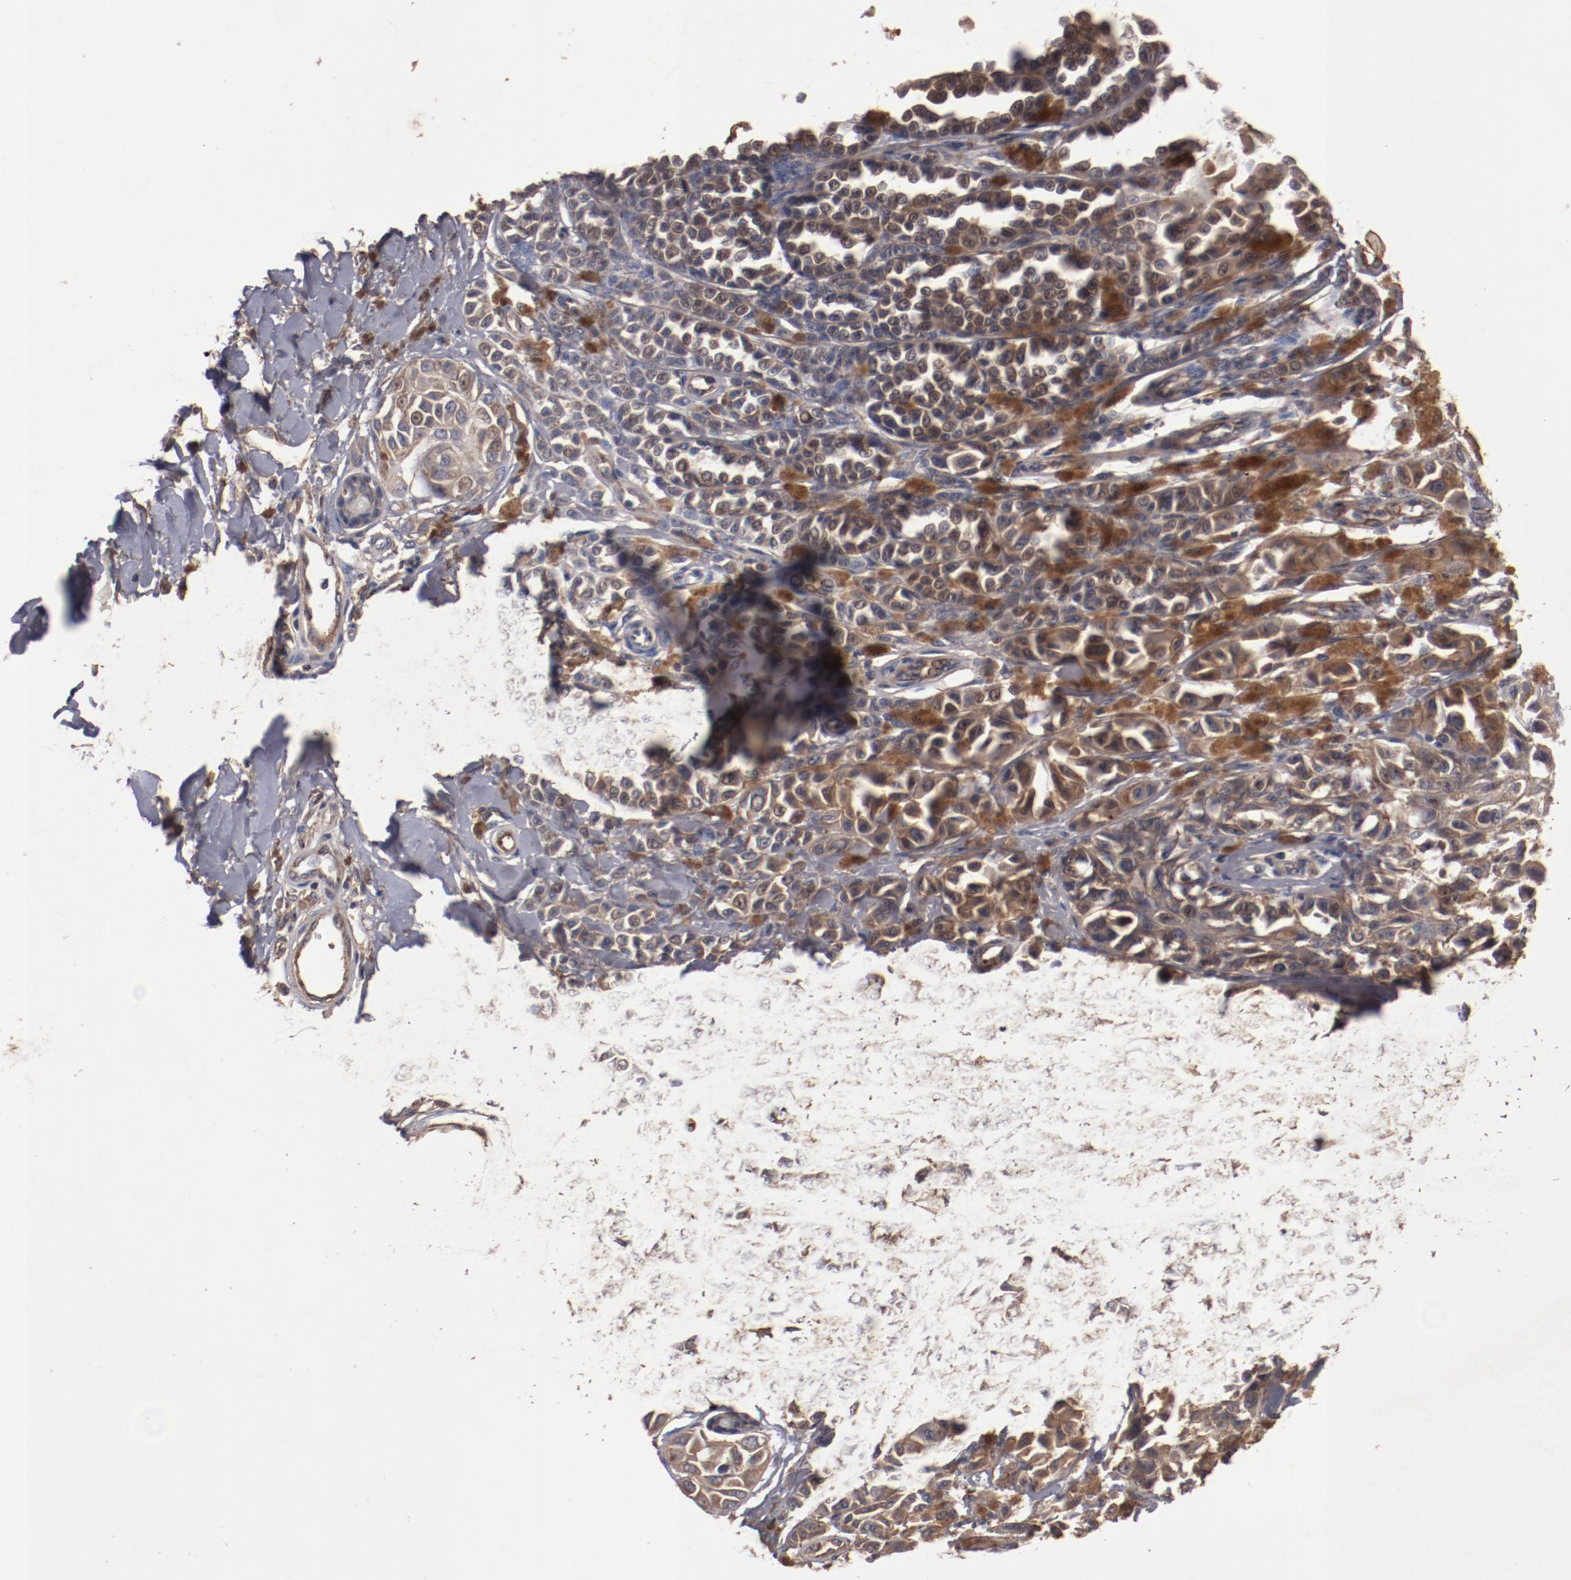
{"staining": {"intensity": "strong", "quantity": ">75%", "location": "cytoplasmic/membranous"}, "tissue": "melanoma", "cell_type": "Tumor cells", "image_type": "cancer", "snomed": [{"axis": "morphology", "description": "Malignant melanoma, NOS"}, {"axis": "topography", "description": "Skin"}], "caption": "Protein staining displays strong cytoplasmic/membranous staining in about >75% of tumor cells in malignant melanoma.", "gene": "DIPK2B", "patient": {"sex": "female", "age": 38}}